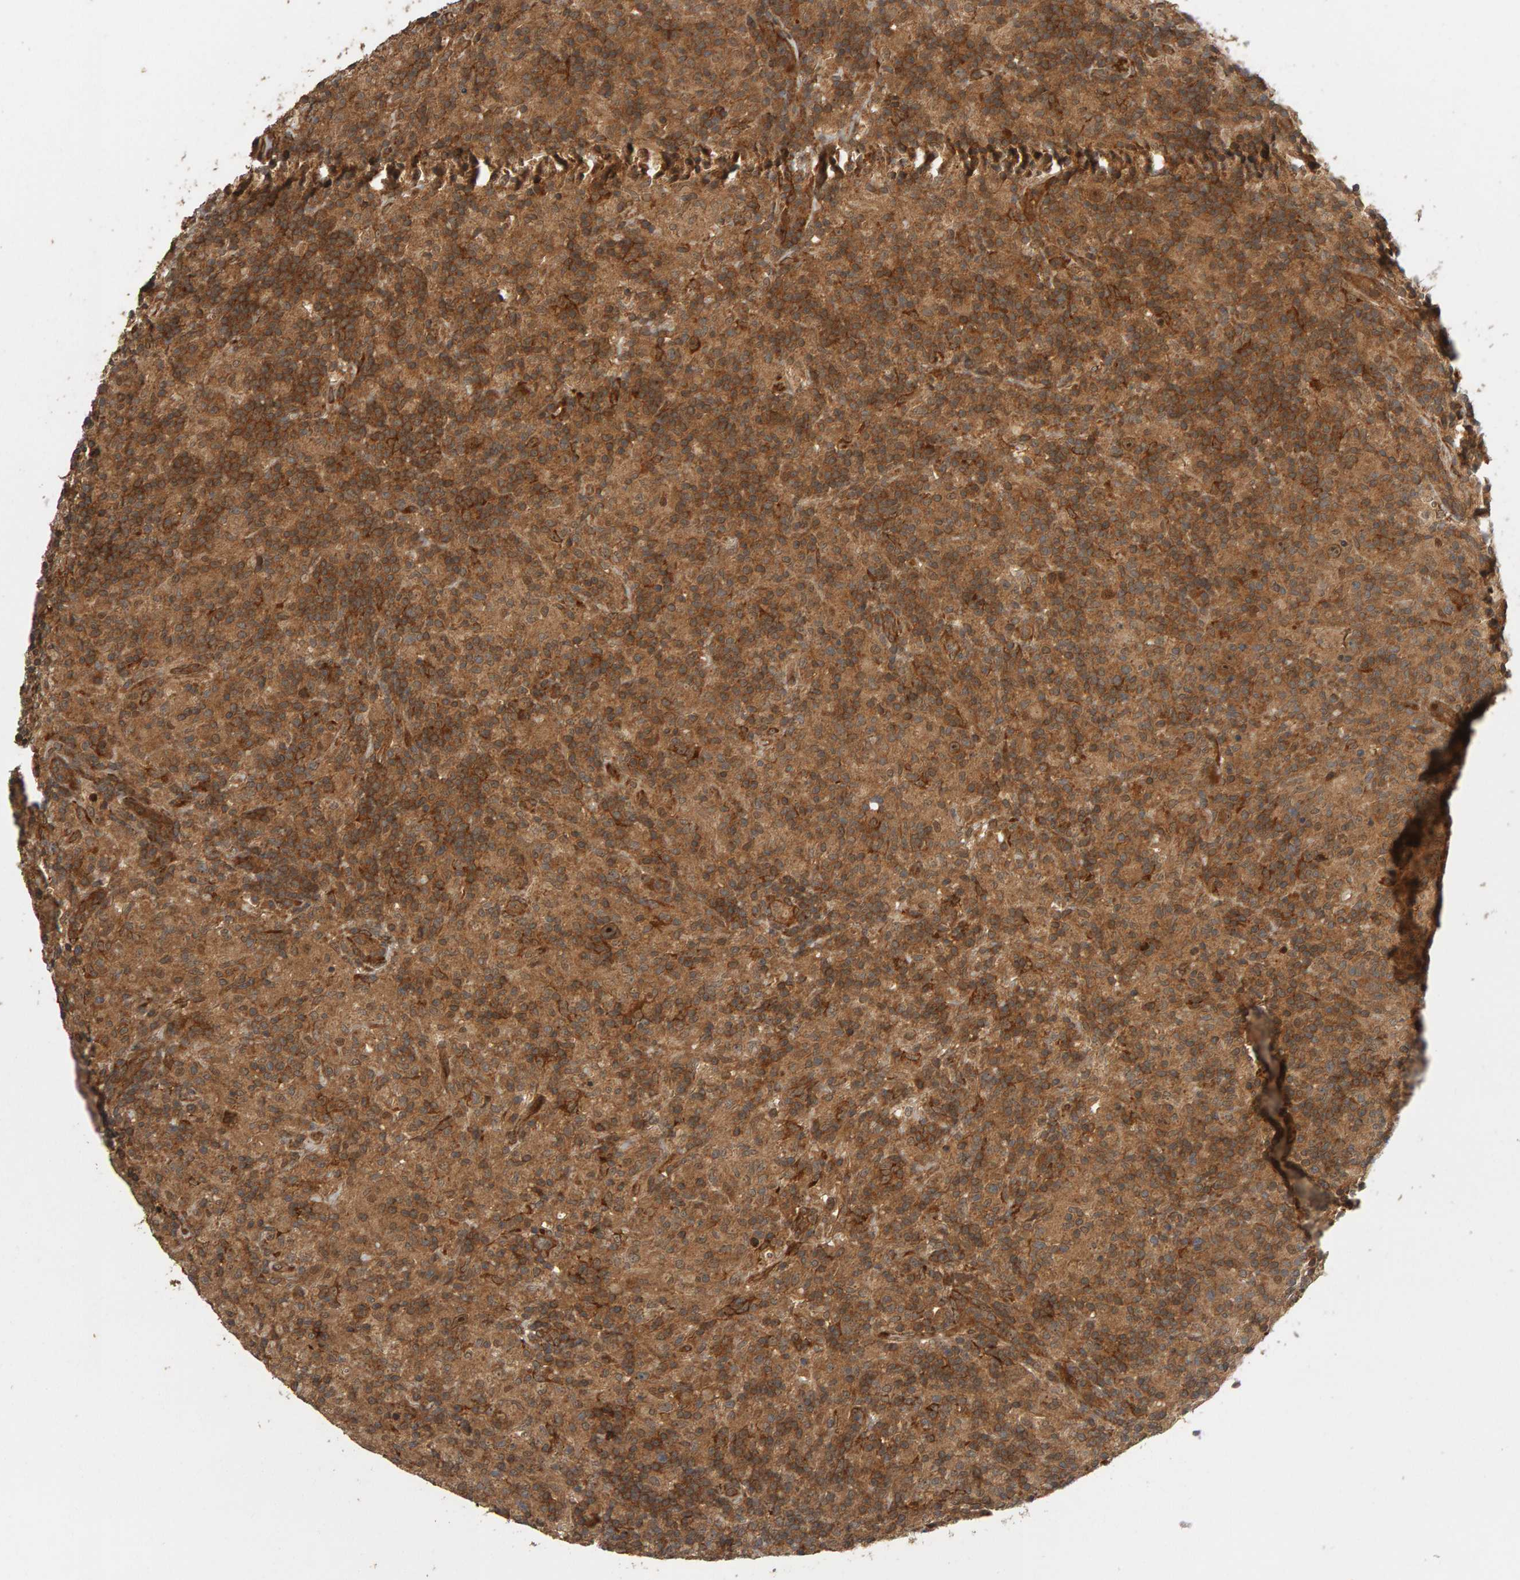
{"staining": {"intensity": "moderate", "quantity": ">75%", "location": "cytoplasmic/membranous,nuclear"}, "tissue": "lymphoma", "cell_type": "Tumor cells", "image_type": "cancer", "snomed": [{"axis": "morphology", "description": "Hodgkin's disease, NOS"}, {"axis": "topography", "description": "Lymph node"}], "caption": "A high-resolution image shows immunohistochemistry staining of lymphoma, which reveals moderate cytoplasmic/membranous and nuclear positivity in approximately >75% of tumor cells.", "gene": "ZFAND1", "patient": {"sex": "male", "age": 70}}